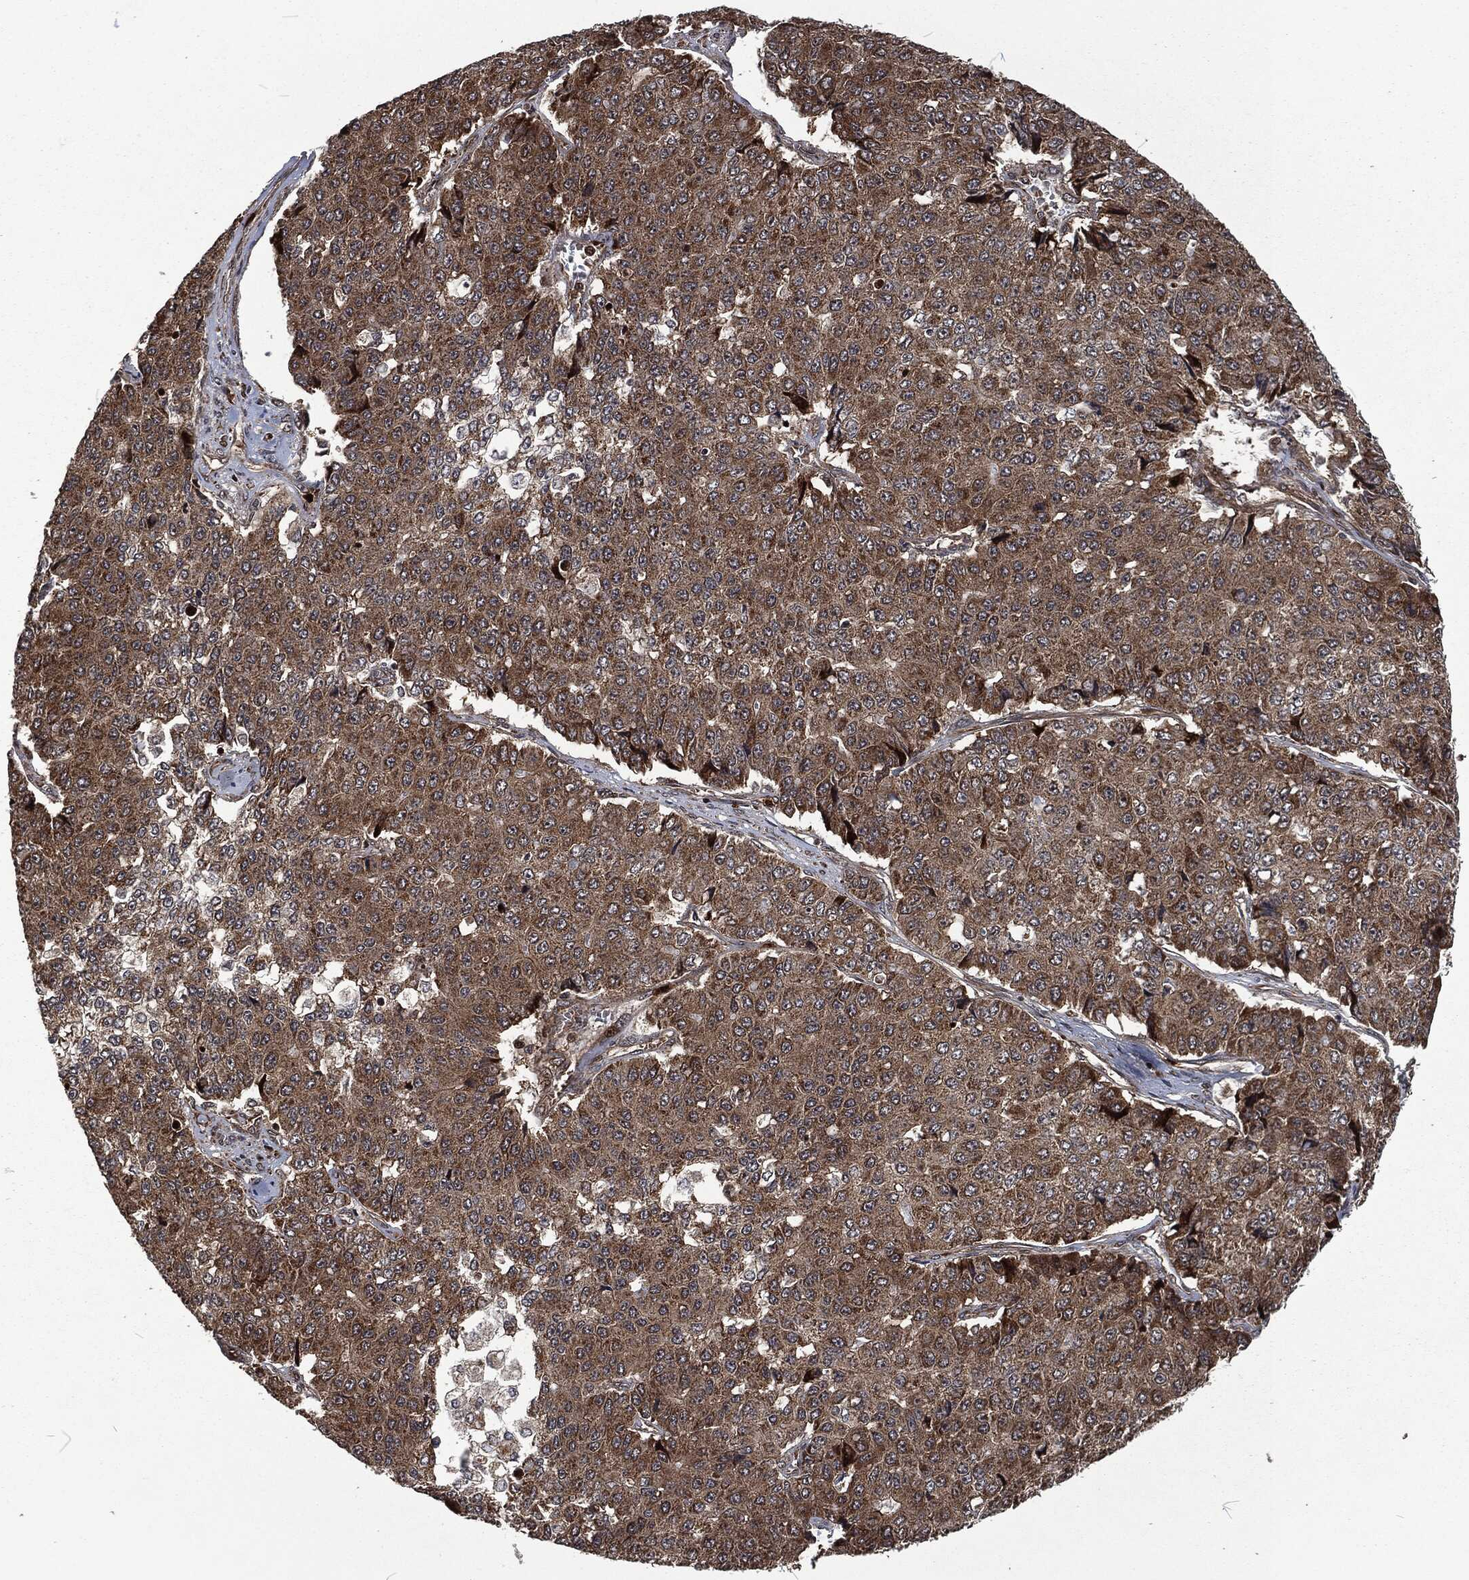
{"staining": {"intensity": "moderate", "quantity": ">75%", "location": "cytoplasmic/membranous"}, "tissue": "pancreatic cancer", "cell_type": "Tumor cells", "image_type": "cancer", "snomed": [{"axis": "morphology", "description": "Normal tissue, NOS"}, {"axis": "morphology", "description": "Adenocarcinoma, NOS"}, {"axis": "topography", "description": "Pancreas"}, {"axis": "topography", "description": "Duodenum"}], "caption": "Approximately >75% of tumor cells in human pancreatic cancer (adenocarcinoma) exhibit moderate cytoplasmic/membranous protein positivity as visualized by brown immunohistochemical staining.", "gene": "CMPK2", "patient": {"sex": "male", "age": 50}}